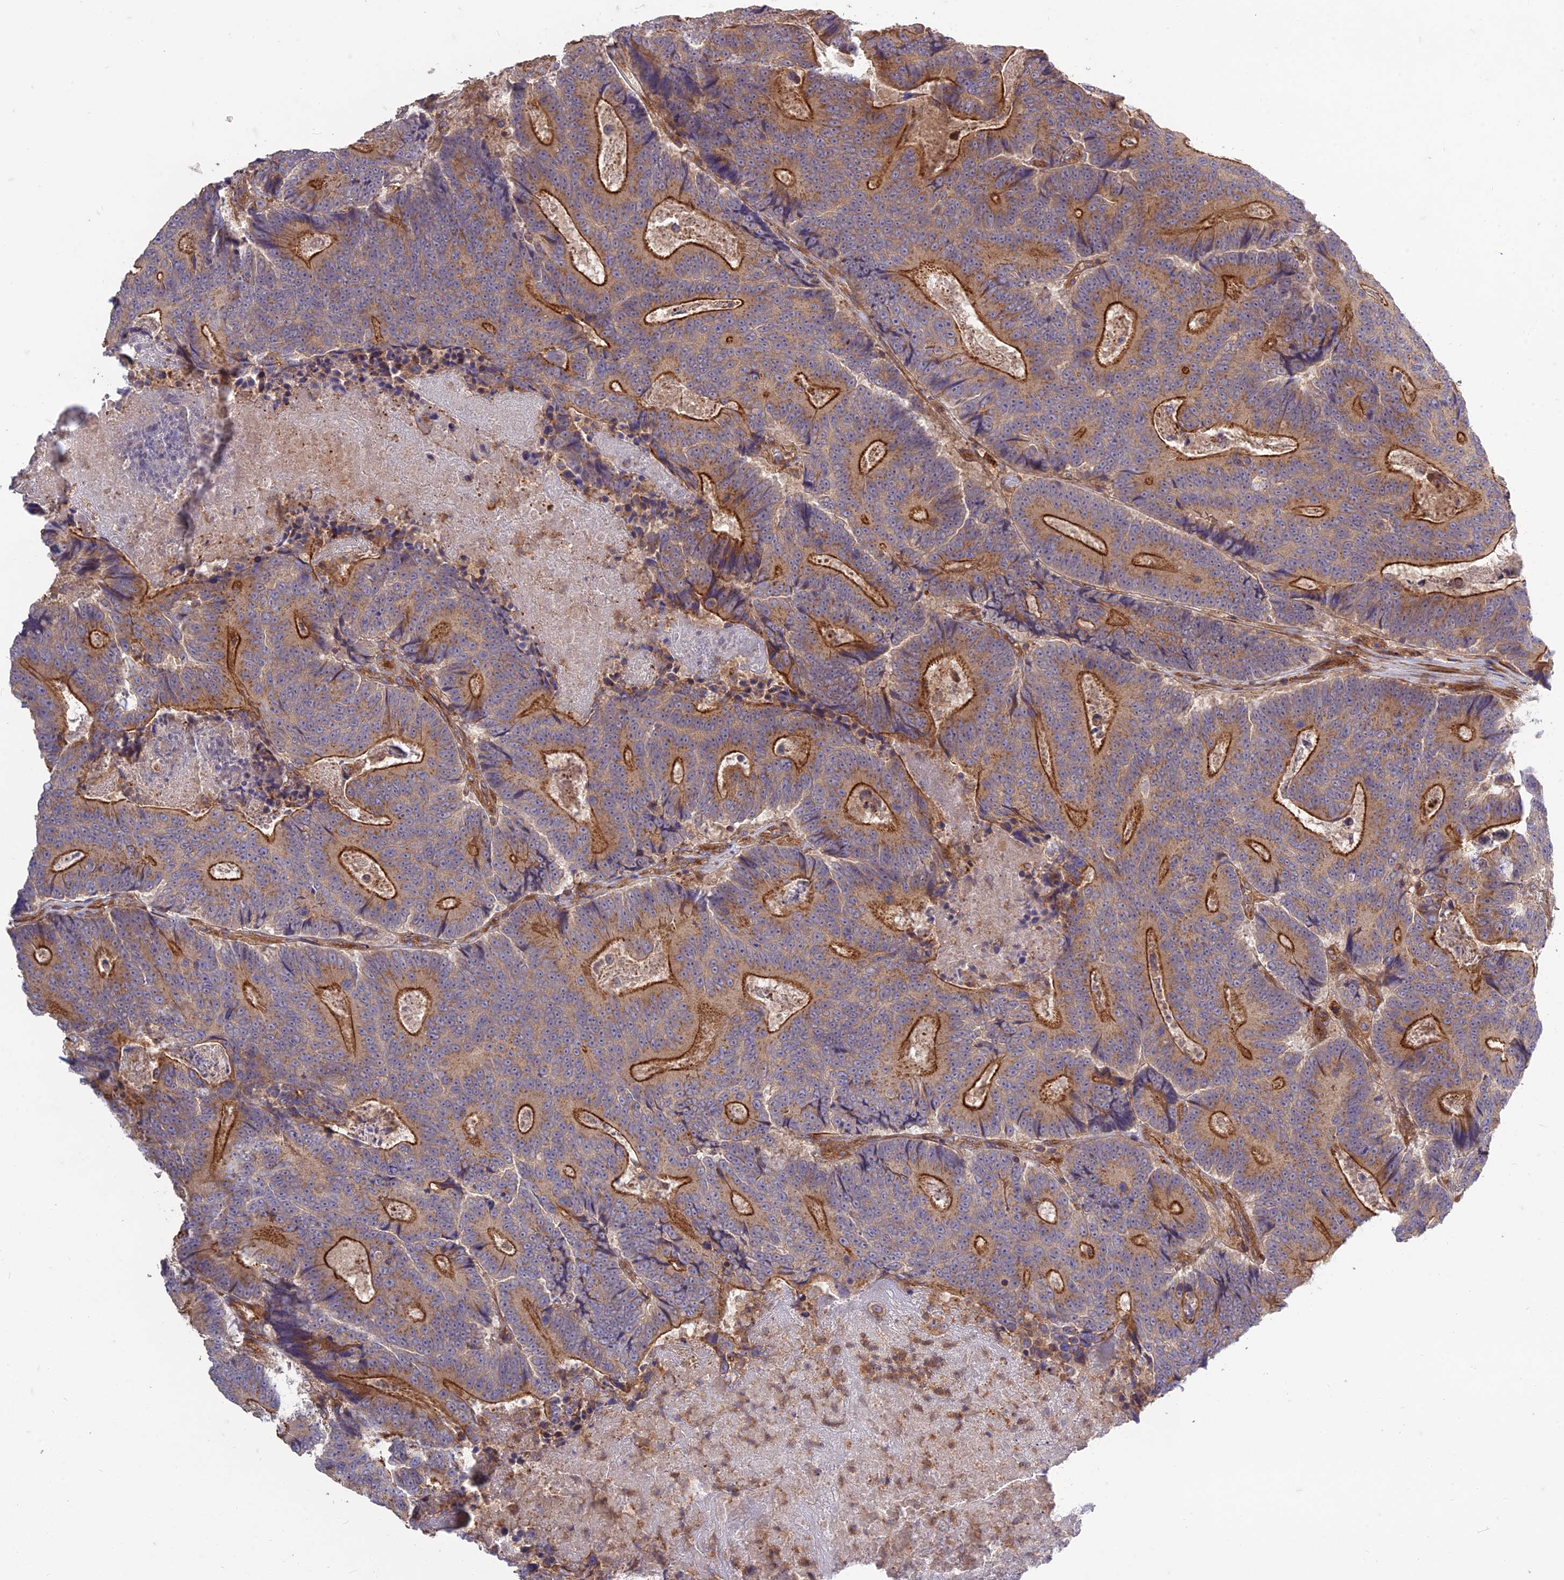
{"staining": {"intensity": "strong", "quantity": "25%-75%", "location": "cytoplasmic/membranous"}, "tissue": "colorectal cancer", "cell_type": "Tumor cells", "image_type": "cancer", "snomed": [{"axis": "morphology", "description": "Adenocarcinoma, NOS"}, {"axis": "topography", "description": "Colon"}], "caption": "The immunohistochemical stain shows strong cytoplasmic/membranous staining in tumor cells of colorectal adenocarcinoma tissue.", "gene": "TMEM131L", "patient": {"sex": "male", "age": 83}}